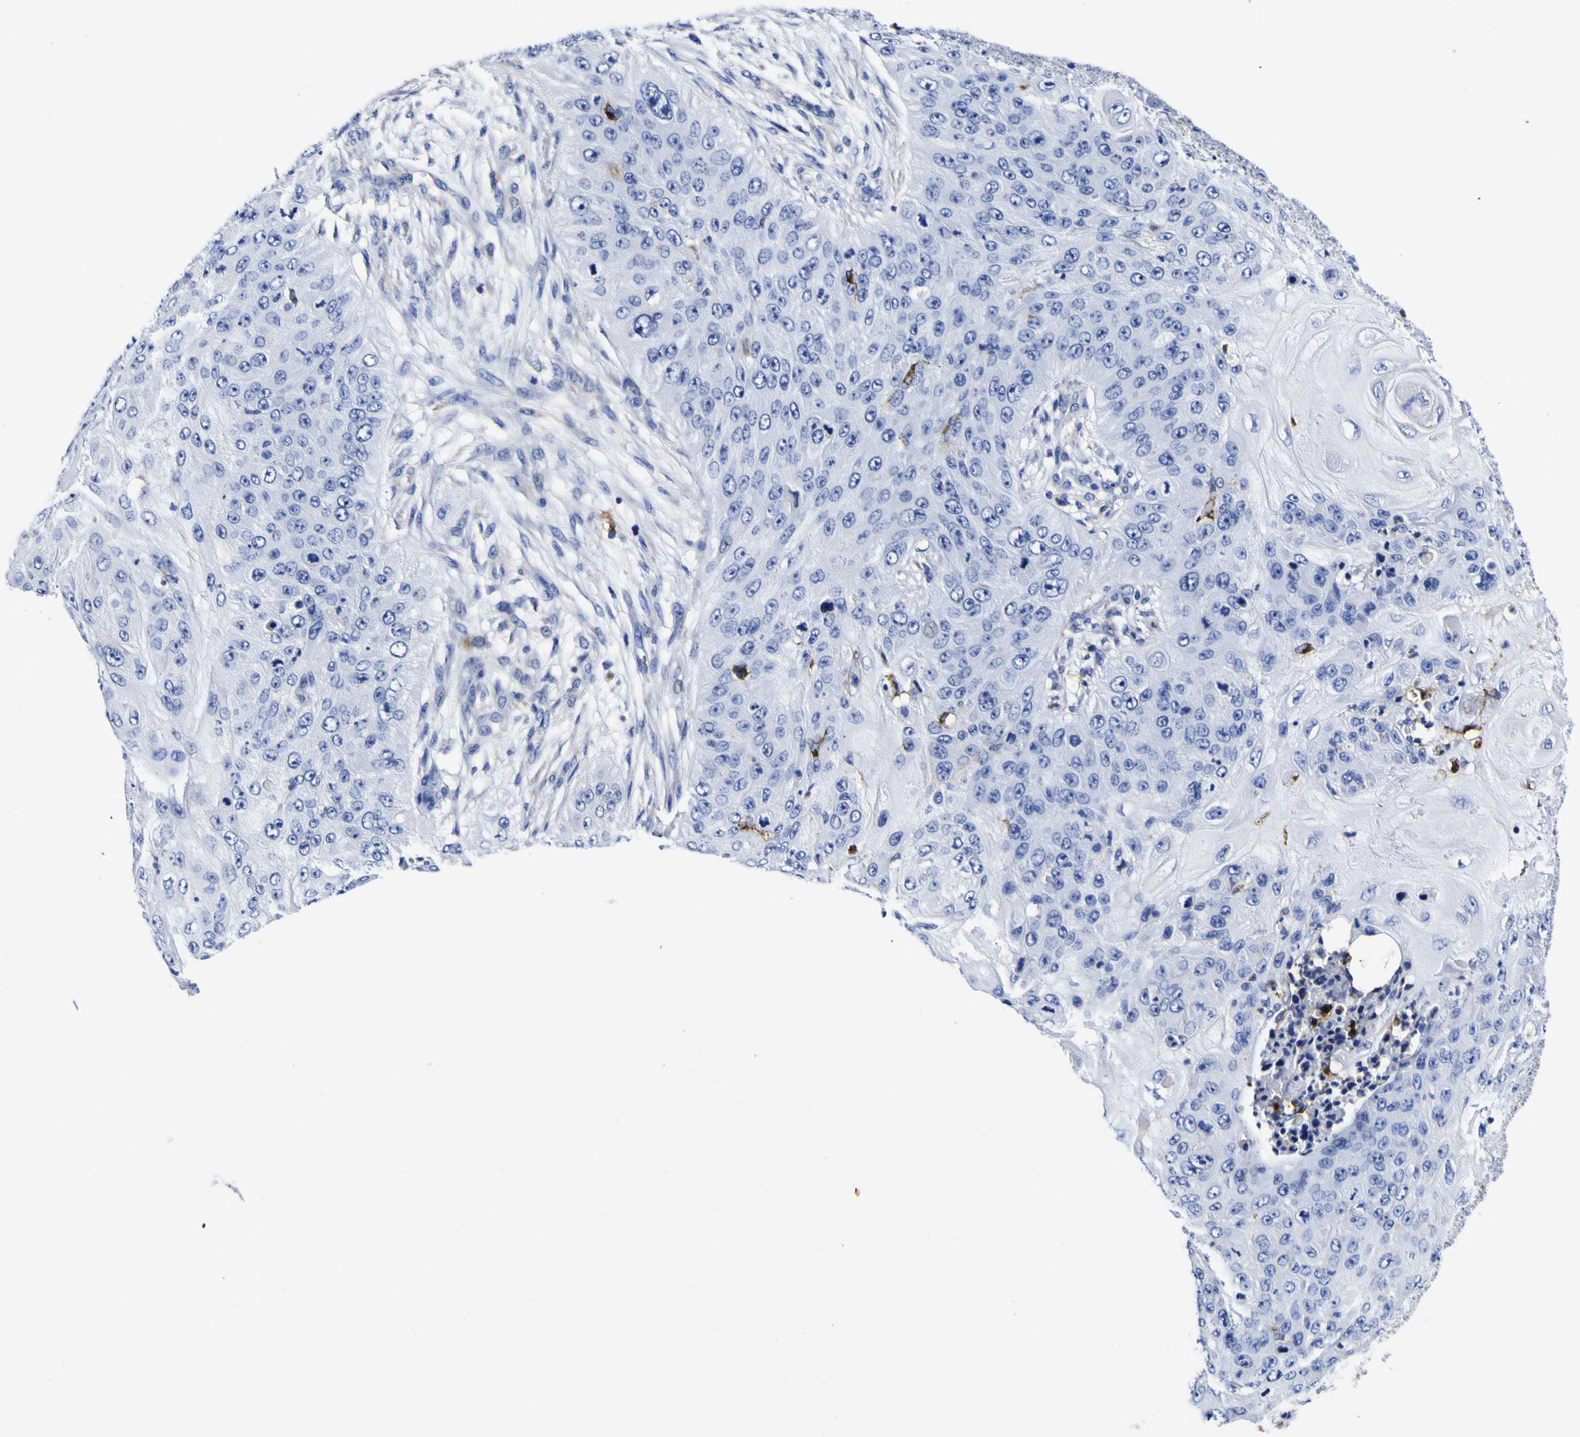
{"staining": {"intensity": "strong", "quantity": "<25%", "location": "cytoplasmic/membranous"}, "tissue": "skin cancer", "cell_type": "Tumor cells", "image_type": "cancer", "snomed": [{"axis": "morphology", "description": "Squamous cell carcinoma, NOS"}, {"axis": "topography", "description": "Skin"}], "caption": "Skin cancer stained with a brown dye demonstrates strong cytoplasmic/membranous positive expression in approximately <25% of tumor cells.", "gene": "HLA-DQA1", "patient": {"sex": "female", "age": 80}}